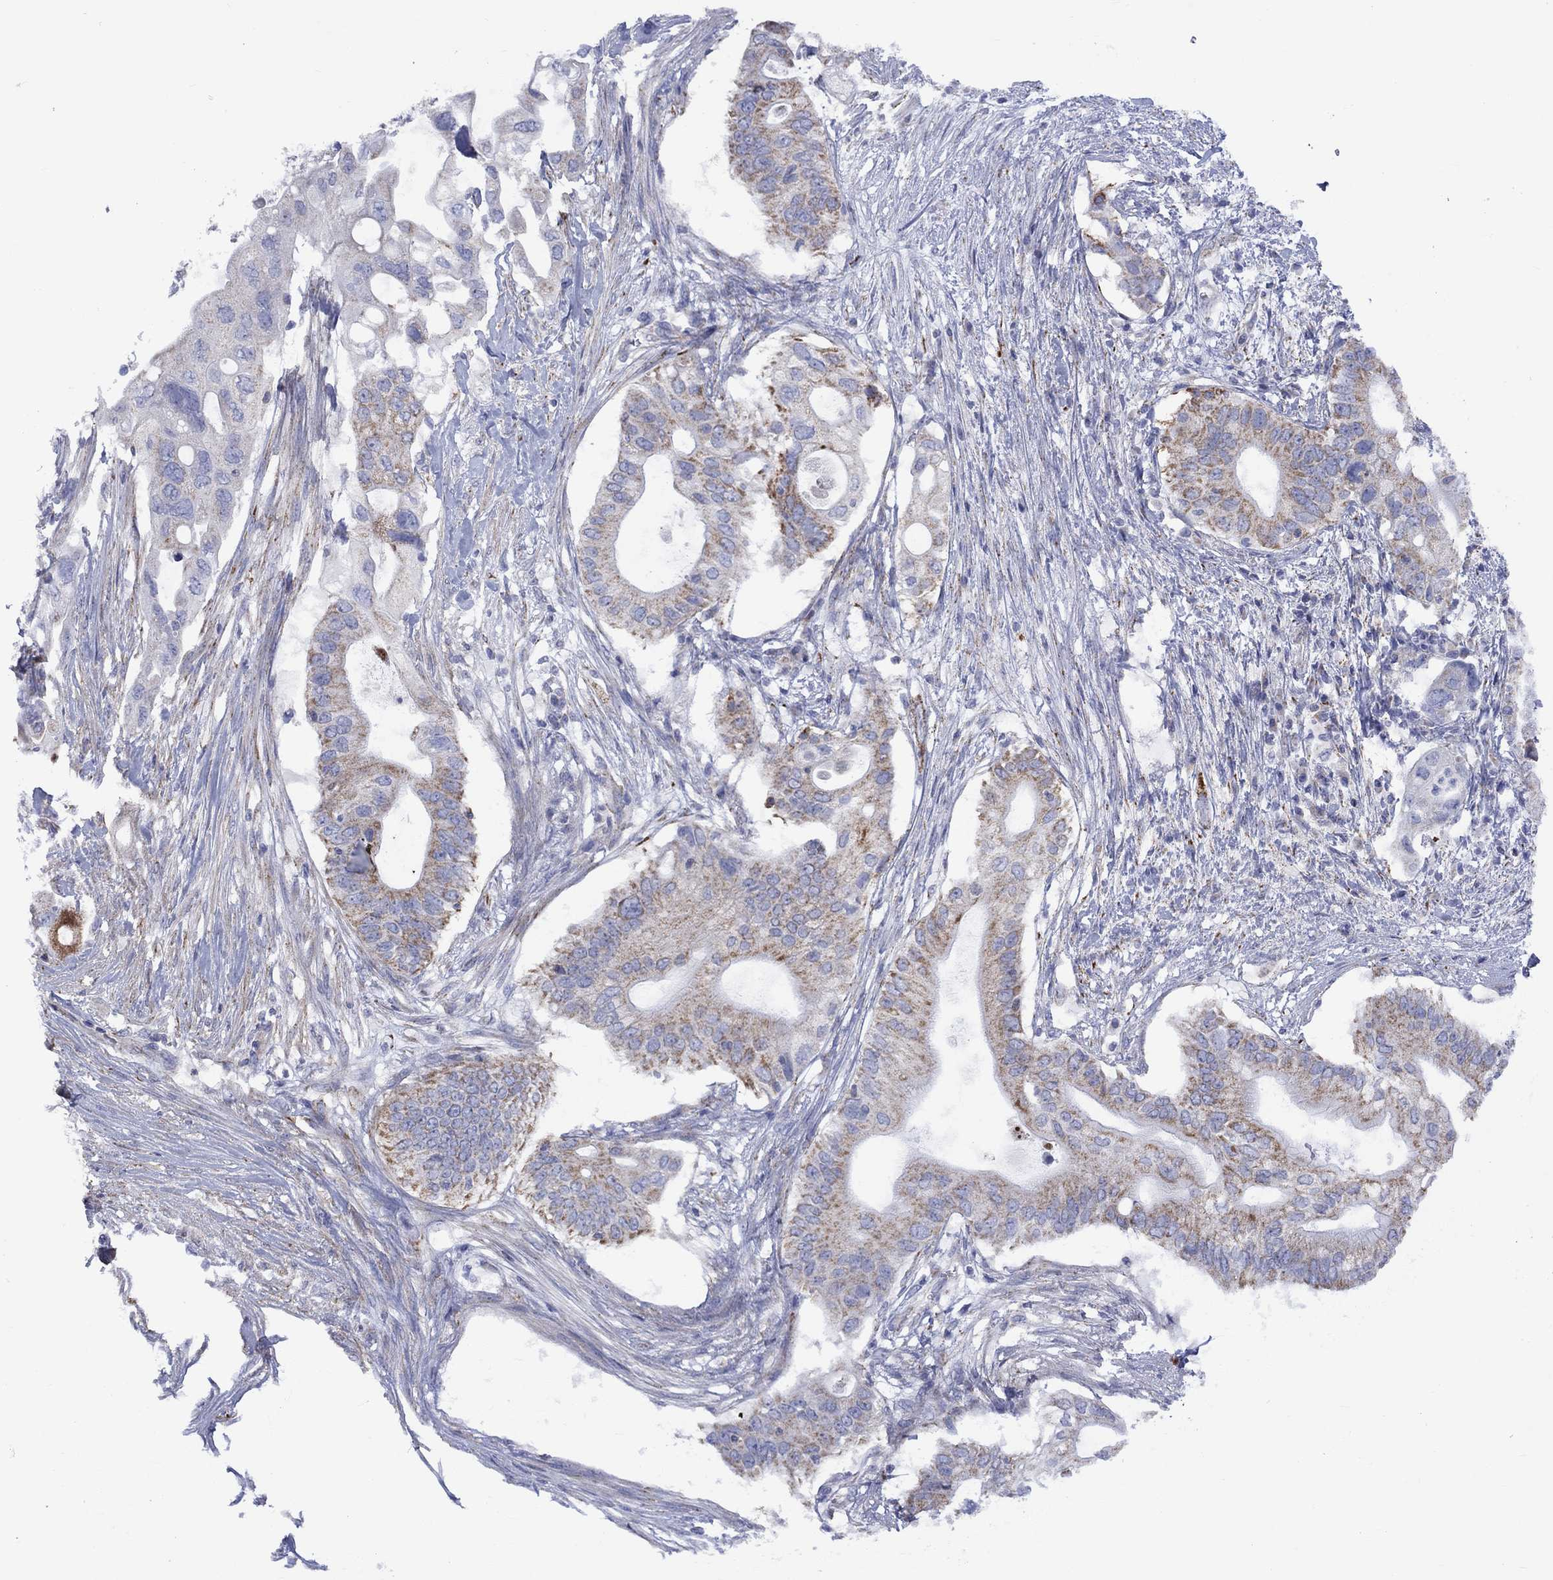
{"staining": {"intensity": "moderate", "quantity": "<25%", "location": "cytoplasmic/membranous"}, "tissue": "pancreatic cancer", "cell_type": "Tumor cells", "image_type": "cancer", "snomed": [{"axis": "morphology", "description": "Adenocarcinoma, NOS"}, {"axis": "topography", "description": "Pancreas"}], "caption": "Protein expression analysis of human pancreatic cancer reveals moderate cytoplasmic/membranous staining in approximately <25% of tumor cells.", "gene": "CISD1", "patient": {"sex": "female", "age": 72}}